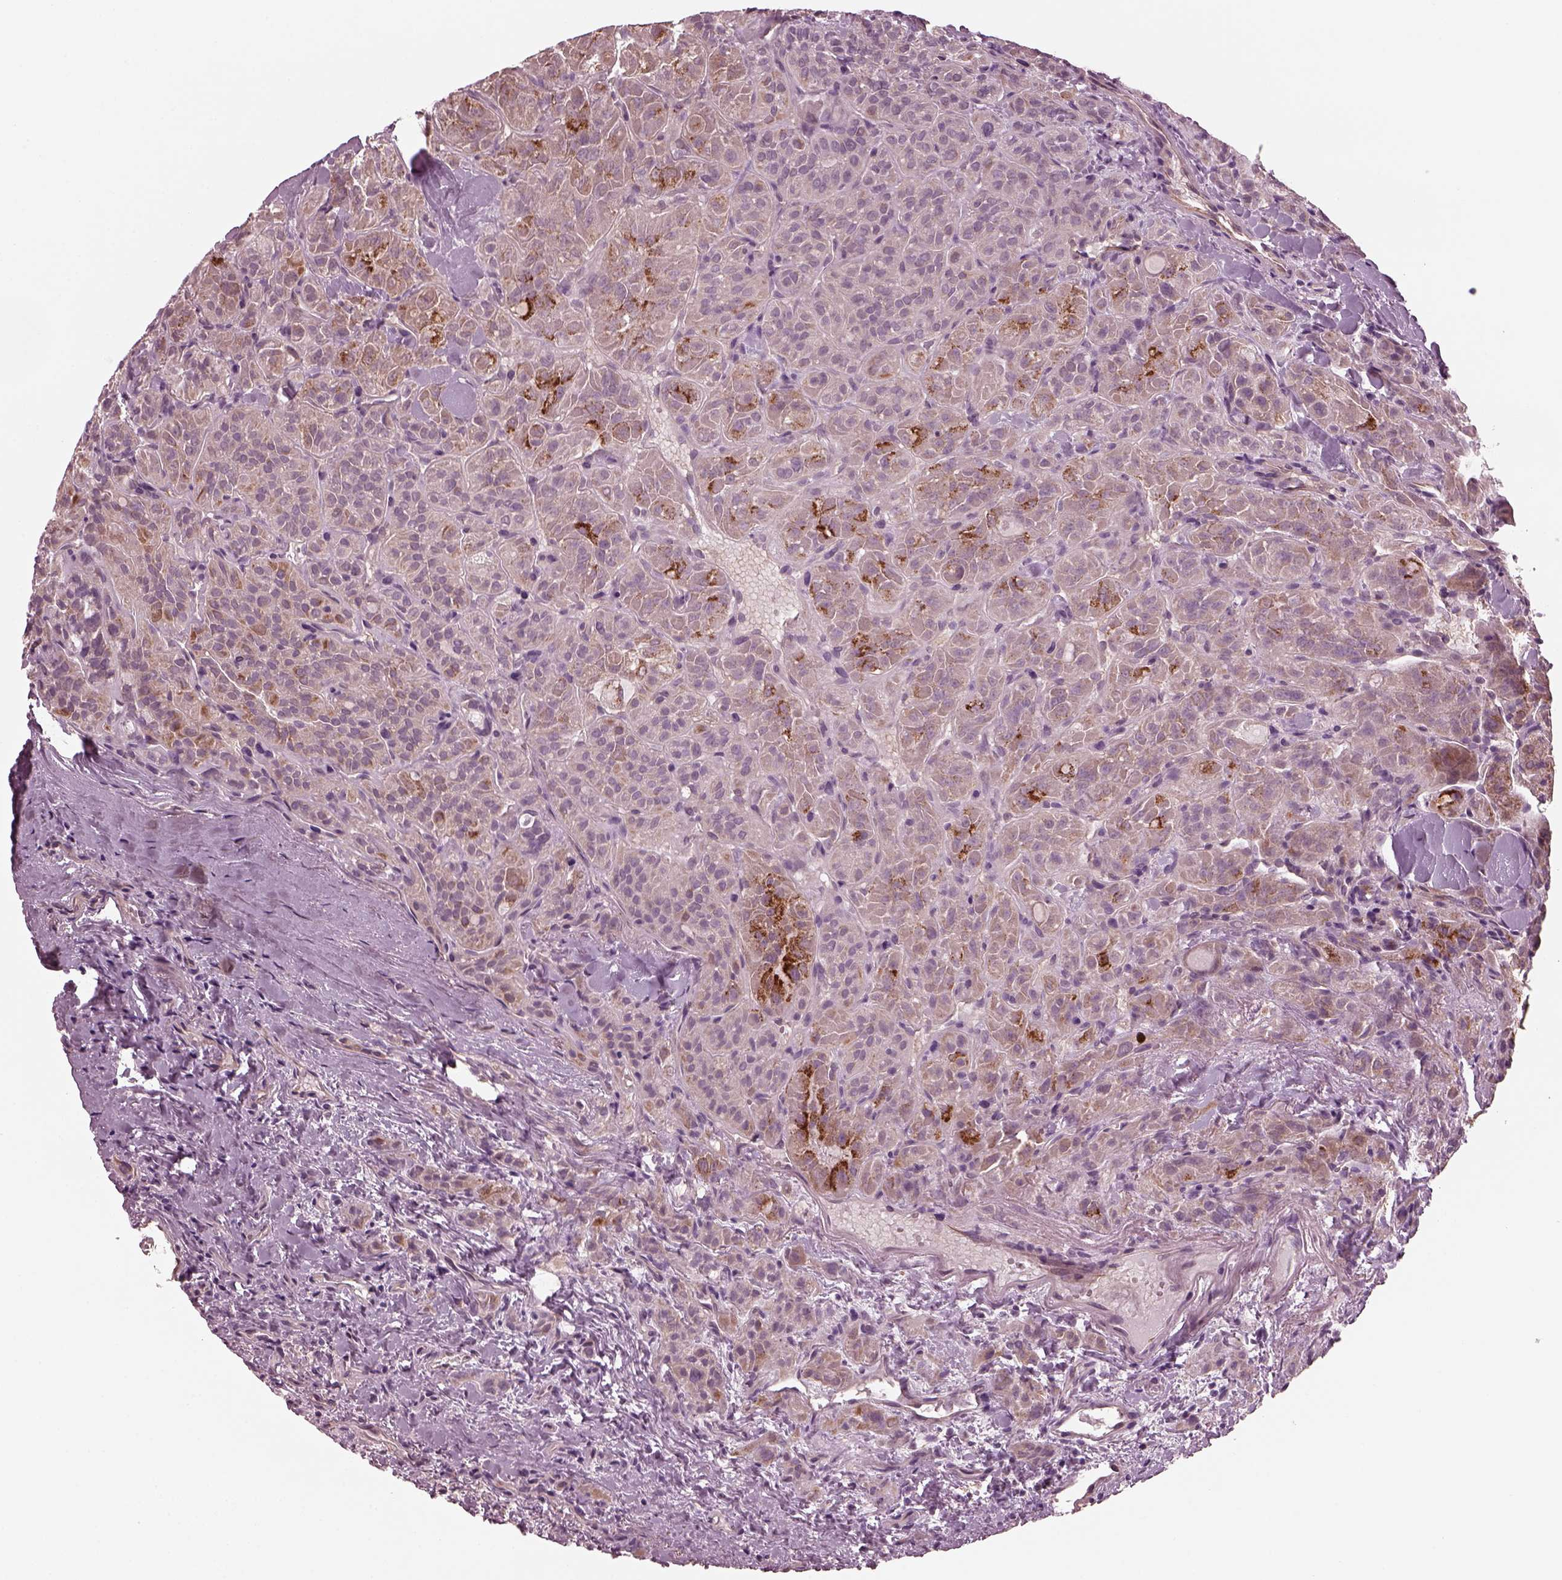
{"staining": {"intensity": "moderate", "quantity": "<25%", "location": "cytoplasmic/membranous"}, "tissue": "thyroid cancer", "cell_type": "Tumor cells", "image_type": "cancer", "snomed": [{"axis": "morphology", "description": "Papillary adenocarcinoma, NOS"}, {"axis": "topography", "description": "Thyroid gland"}], "caption": "Thyroid cancer stained with a brown dye exhibits moderate cytoplasmic/membranous positive staining in approximately <25% of tumor cells.", "gene": "KIF6", "patient": {"sex": "female", "age": 45}}